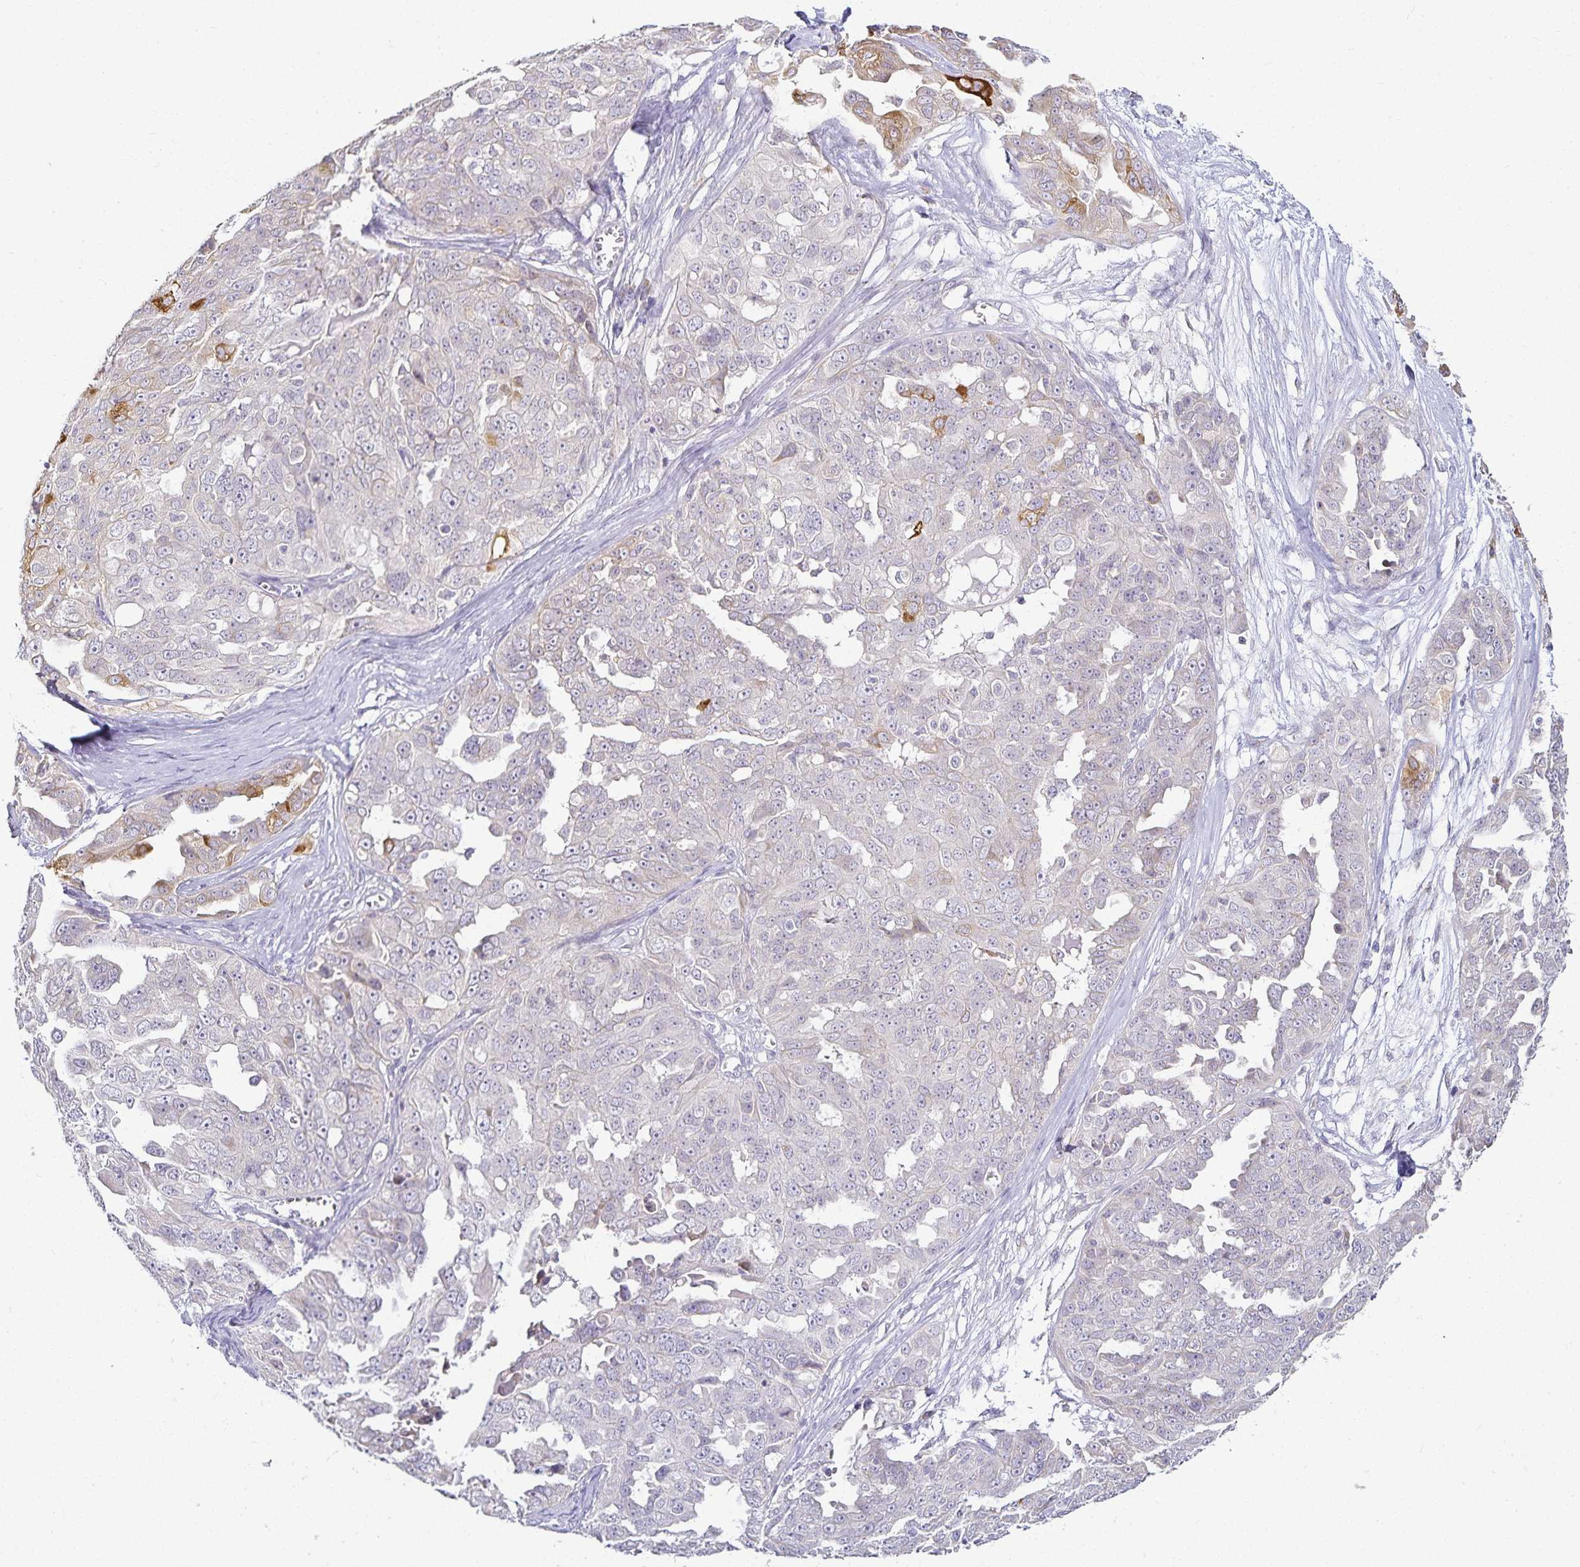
{"staining": {"intensity": "negative", "quantity": "none", "location": "none"}, "tissue": "ovarian cancer", "cell_type": "Tumor cells", "image_type": "cancer", "snomed": [{"axis": "morphology", "description": "Carcinoma, endometroid"}, {"axis": "topography", "description": "Ovary"}], "caption": "A photomicrograph of endometroid carcinoma (ovarian) stained for a protein displays no brown staining in tumor cells. (Immunohistochemistry (ihc), brightfield microscopy, high magnification).", "gene": "GP2", "patient": {"sex": "female", "age": 70}}